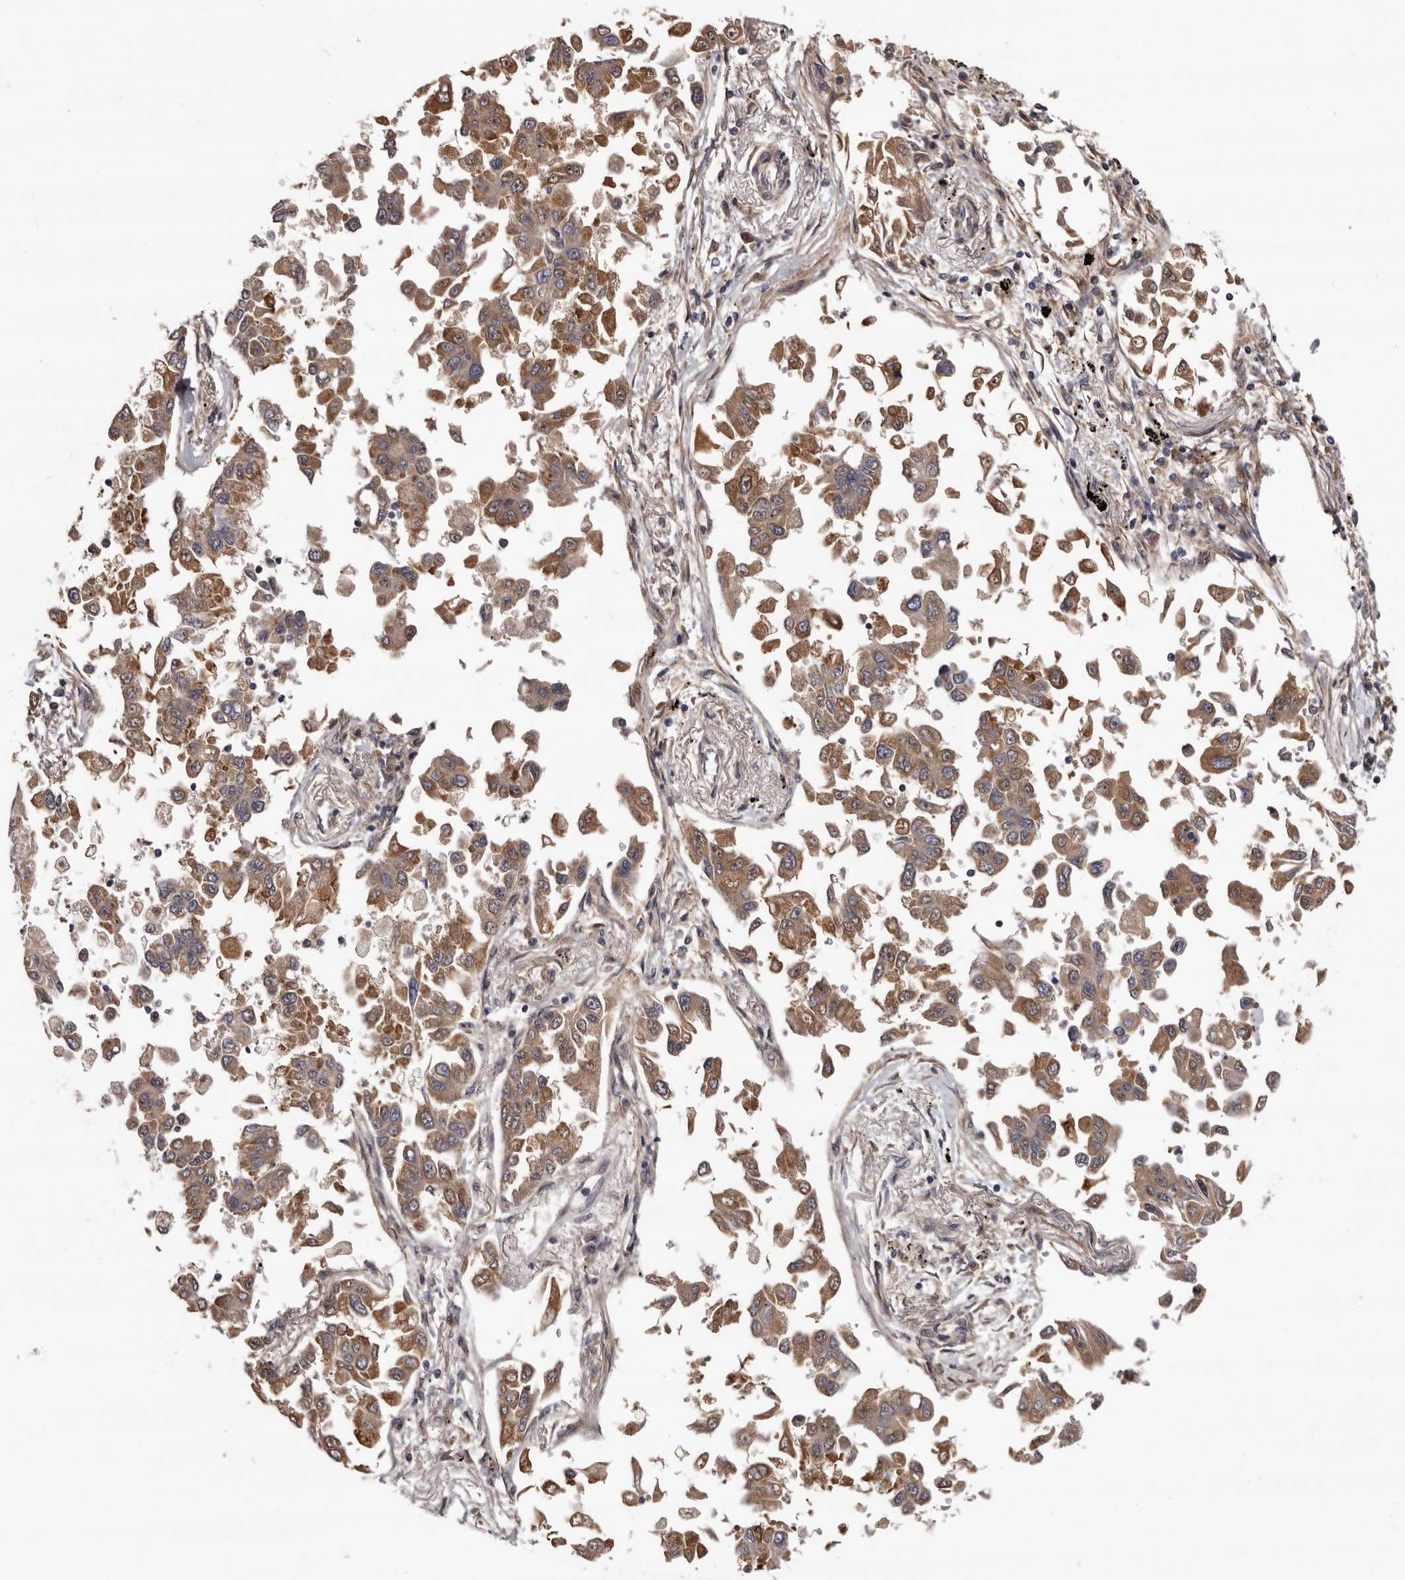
{"staining": {"intensity": "moderate", "quantity": ">75%", "location": "cytoplasmic/membranous"}, "tissue": "lung cancer", "cell_type": "Tumor cells", "image_type": "cancer", "snomed": [{"axis": "morphology", "description": "Adenocarcinoma, NOS"}, {"axis": "topography", "description": "Lung"}], "caption": "An image showing moderate cytoplasmic/membranous expression in approximately >75% of tumor cells in adenocarcinoma (lung), as visualized by brown immunohistochemical staining.", "gene": "PRKD1", "patient": {"sex": "female", "age": 67}}